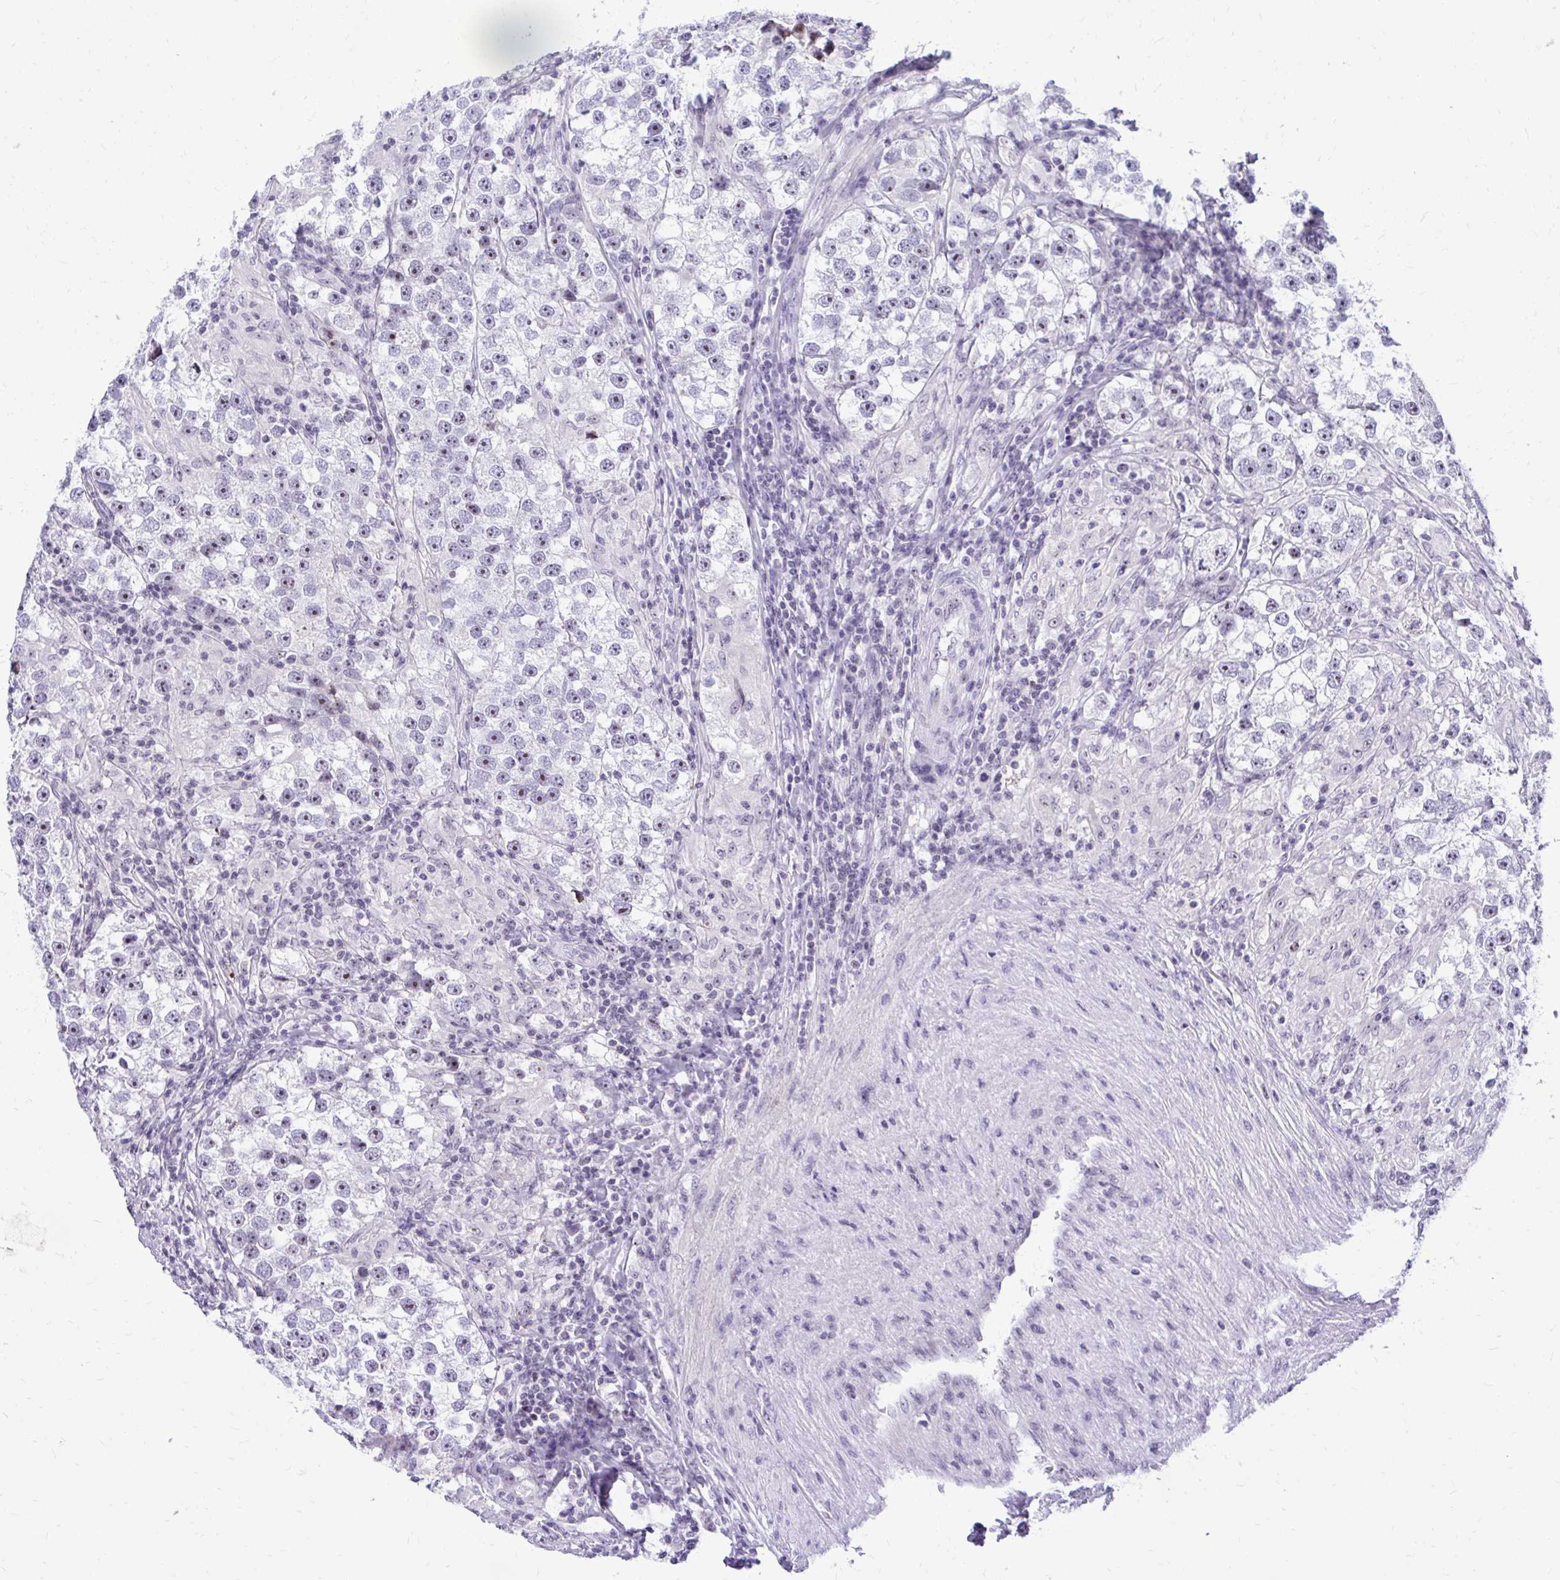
{"staining": {"intensity": "moderate", "quantity": "25%-75%", "location": "nuclear"}, "tissue": "testis cancer", "cell_type": "Tumor cells", "image_type": "cancer", "snomed": [{"axis": "morphology", "description": "Seminoma, NOS"}, {"axis": "topography", "description": "Testis"}], "caption": "Protein staining demonstrates moderate nuclear positivity in approximately 25%-75% of tumor cells in testis seminoma.", "gene": "NIFK", "patient": {"sex": "male", "age": 46}}